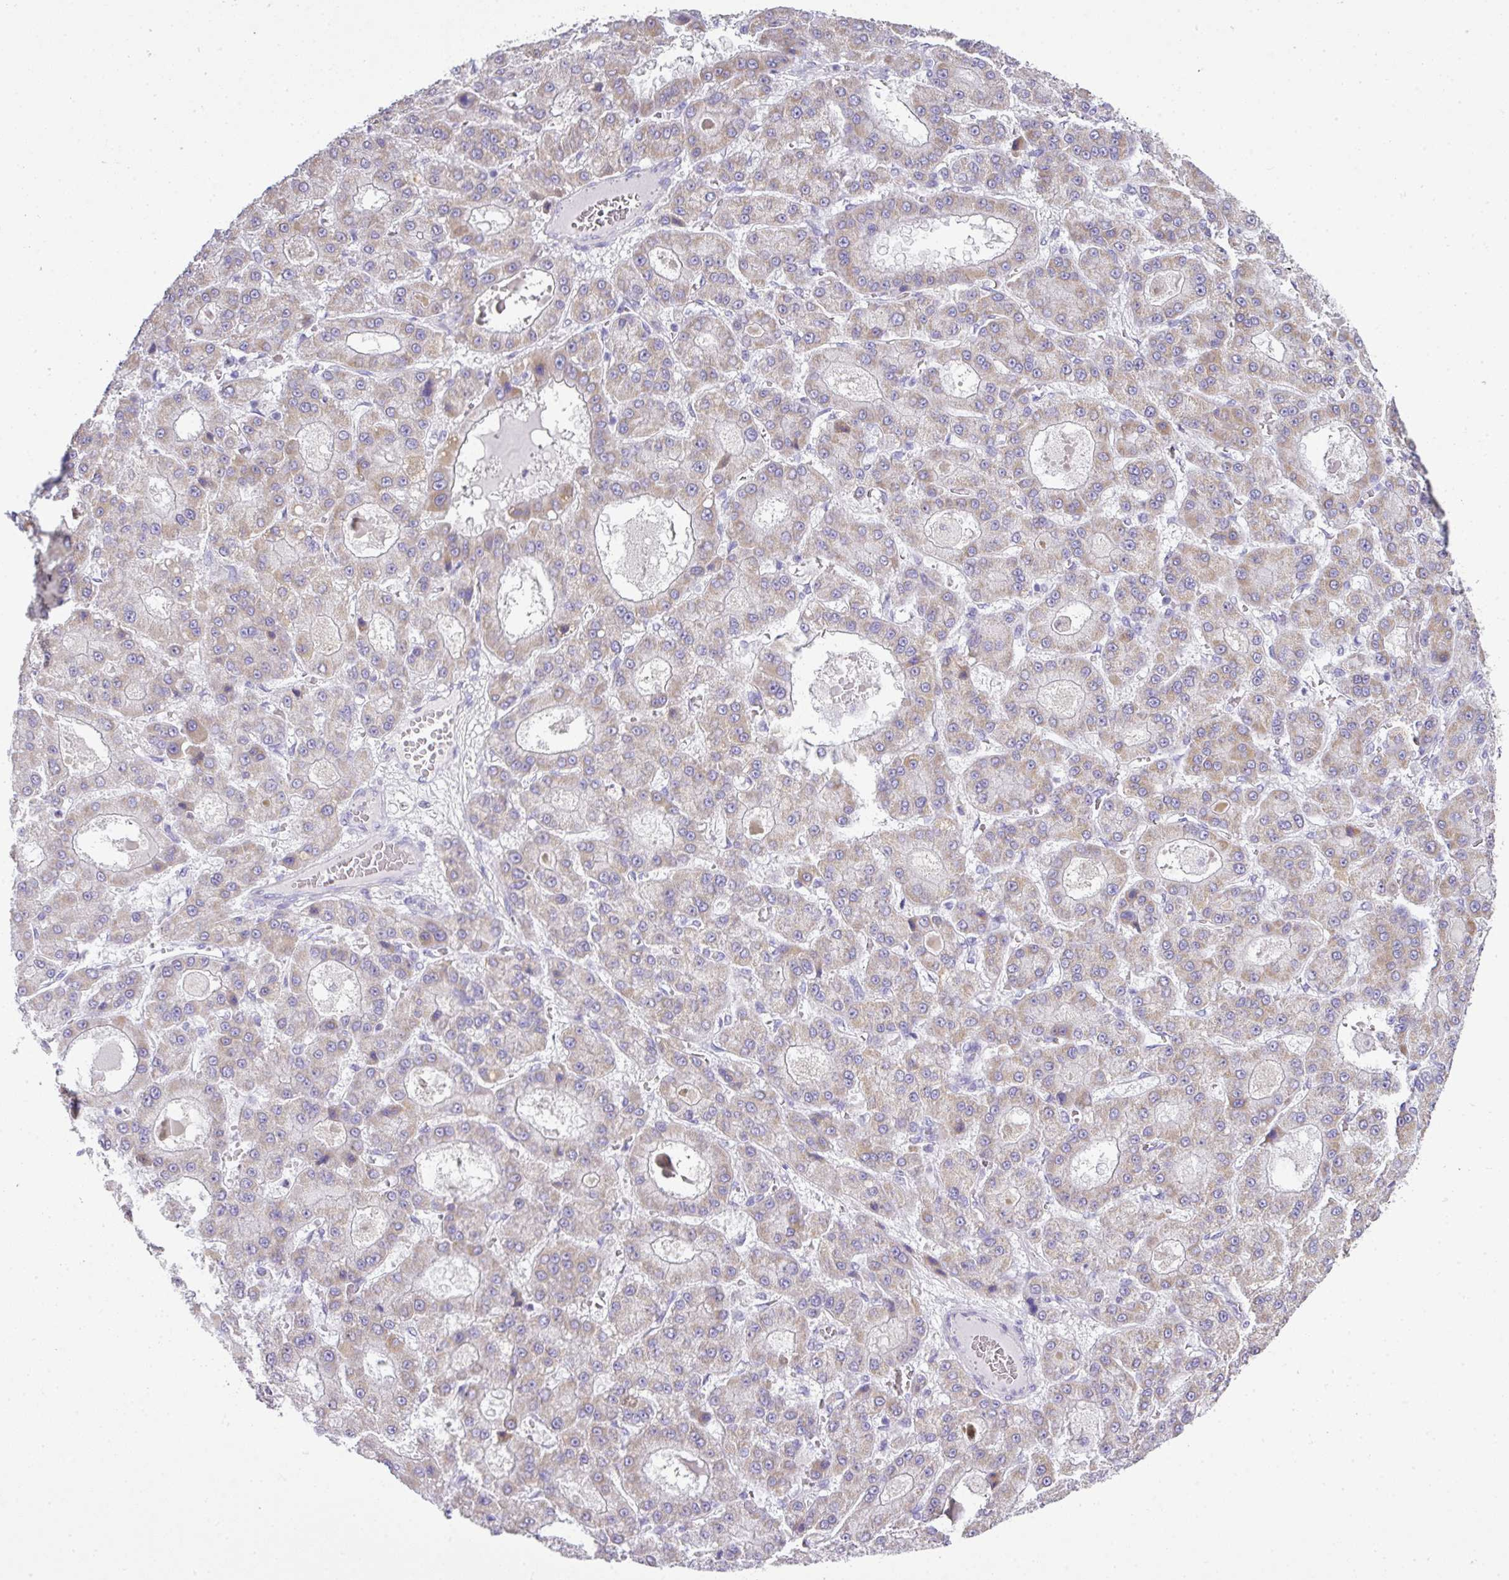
{"staining": {"intensity": "weak", "quantity": "25%-75%", "location": "cytoplasmic/membranous"}, "tissue": "liver cancer", "cell_type": "Tumor cells", "image_type": "cancer", "snomed": [{"axis": "morphology", "description": "Carcinoma, Hepatocellular, NOS"}, {"axis": "topography", "description": "Liver"}], "caption": "Liver hepatocellular carcinoma was stained to show a protein in brown. There is low levels of weak cytoplasmic/membranous positivity in about 25%-75% of tumor cells. The staining was performed using DAB to visualize the protein expression in brown, while the nuclei were stained in blue with hematoxylin (Magnification: 20x).", "gene": "BCL11A", "patient": {"sex": "male", "age": 70}}